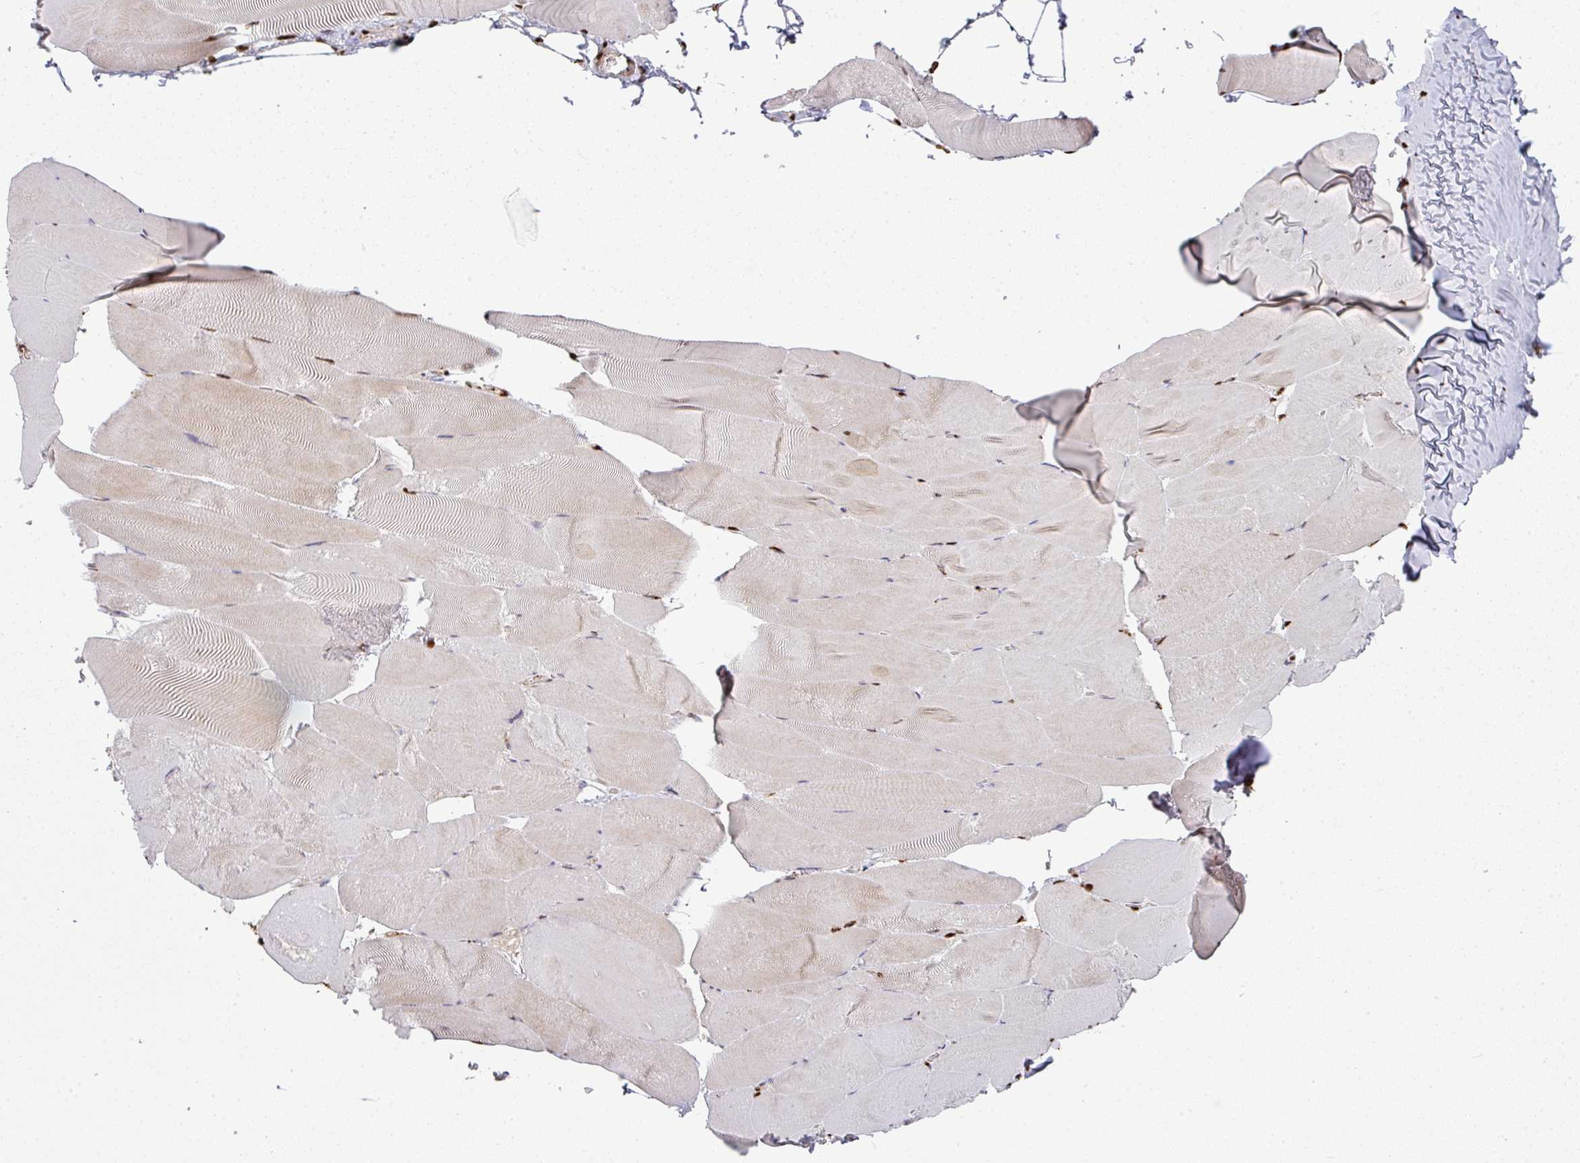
{"staining": {"intensity": "strong", "quantity": "25%-75%", "location": "nuclear"}, "tissue": "skeletal muscle", "cell_type": "Myocytes", "image_type": "normal", "snomed": [{"axis": "morphology", "description": "Normal tissue, NOS"}, {"axis": "topography", "description": "Skeletal muscle"}], "caption": "Immunohistochemistry (IHC) micrograph of unremarkable skeletal muscle stained for a protein (brown), which demonstrates high levels of strong nuclear staining in about 25%-75% of myocytes.", "gene": "SIK3", "patient": {"sex": "female", "age": 64}}